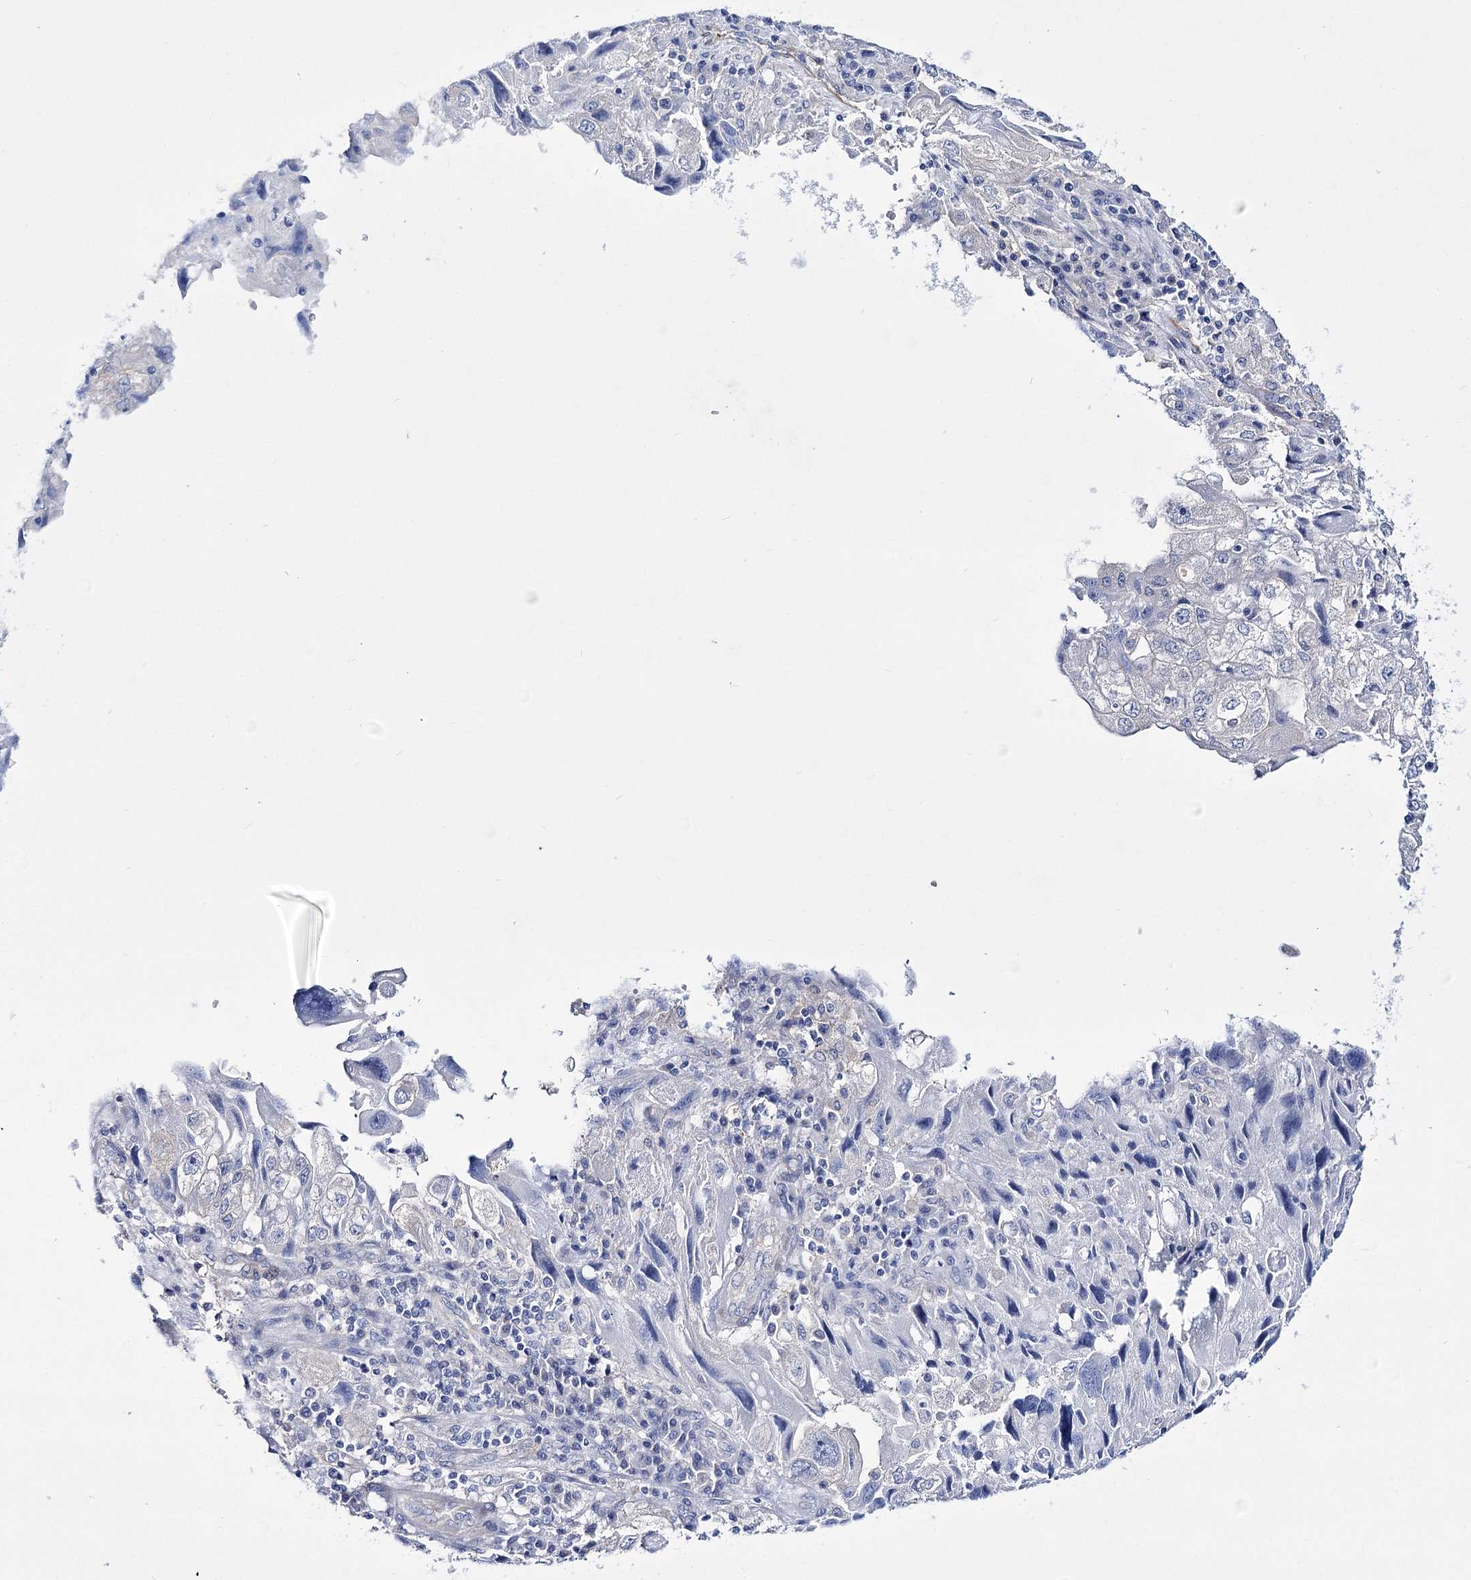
{"staining": {"intensity": "negative", "quantity": "none", "location": "none"}, "tissue": "endometrial cancer", "cell_type": "Tumor cells", "image_type": "cancer", "snomed": [{"axis": "morphology", "description": "Adenocarcinoma, NOS"}, {"axis": "topography", "description": "Endometrium"}], "caption": "Protein analysis of endometrial adenocarcinoma exhibits no significant expression in tumor cells. (DAB (3,3'-diaminobenzidine) IHC, high magnification).", "gene": "LRRC34", "patient": {"sex": "female", "age": 49}}